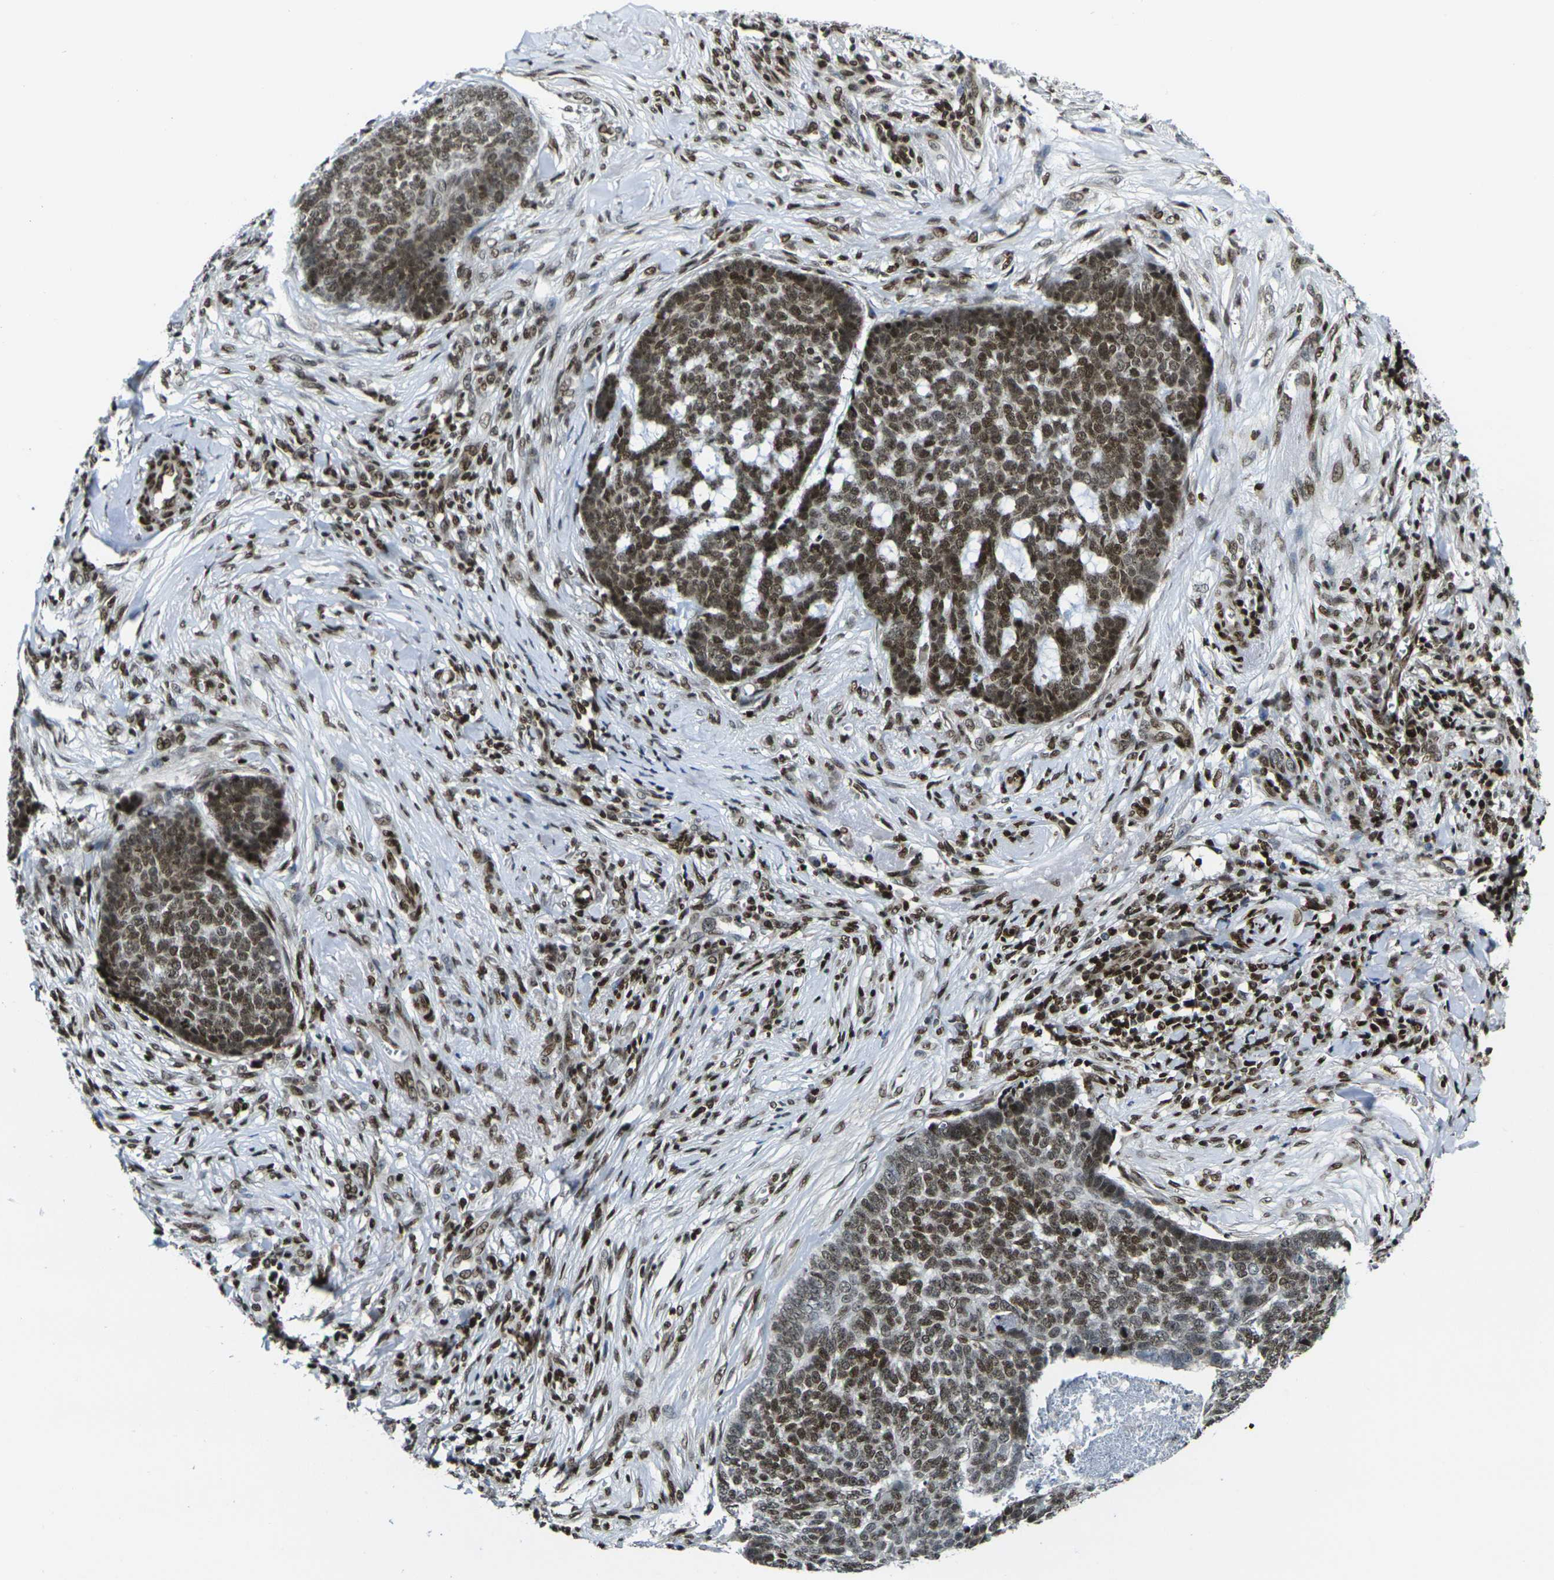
{"staining": {"intensity": "strong", "quantity": ">75%", "location": "nuclear"}, "tissue": "skin cancer", "cell_type": "Tumor cells", "image_type": "cancer", "snomed": [{"axis": "morphology", "description": "Basal cell carcinoma"}, {"axis": "topography", "description": "Skin"}], "caption": "Immunohistochemical staining of human skin cancer (basal cell carcinoma) exhibits high levels of strong nuclear positivity in approximately >75% of tumor cells.", "gene": "H1-10", "patient": {"sex": "male", "age": 84}}